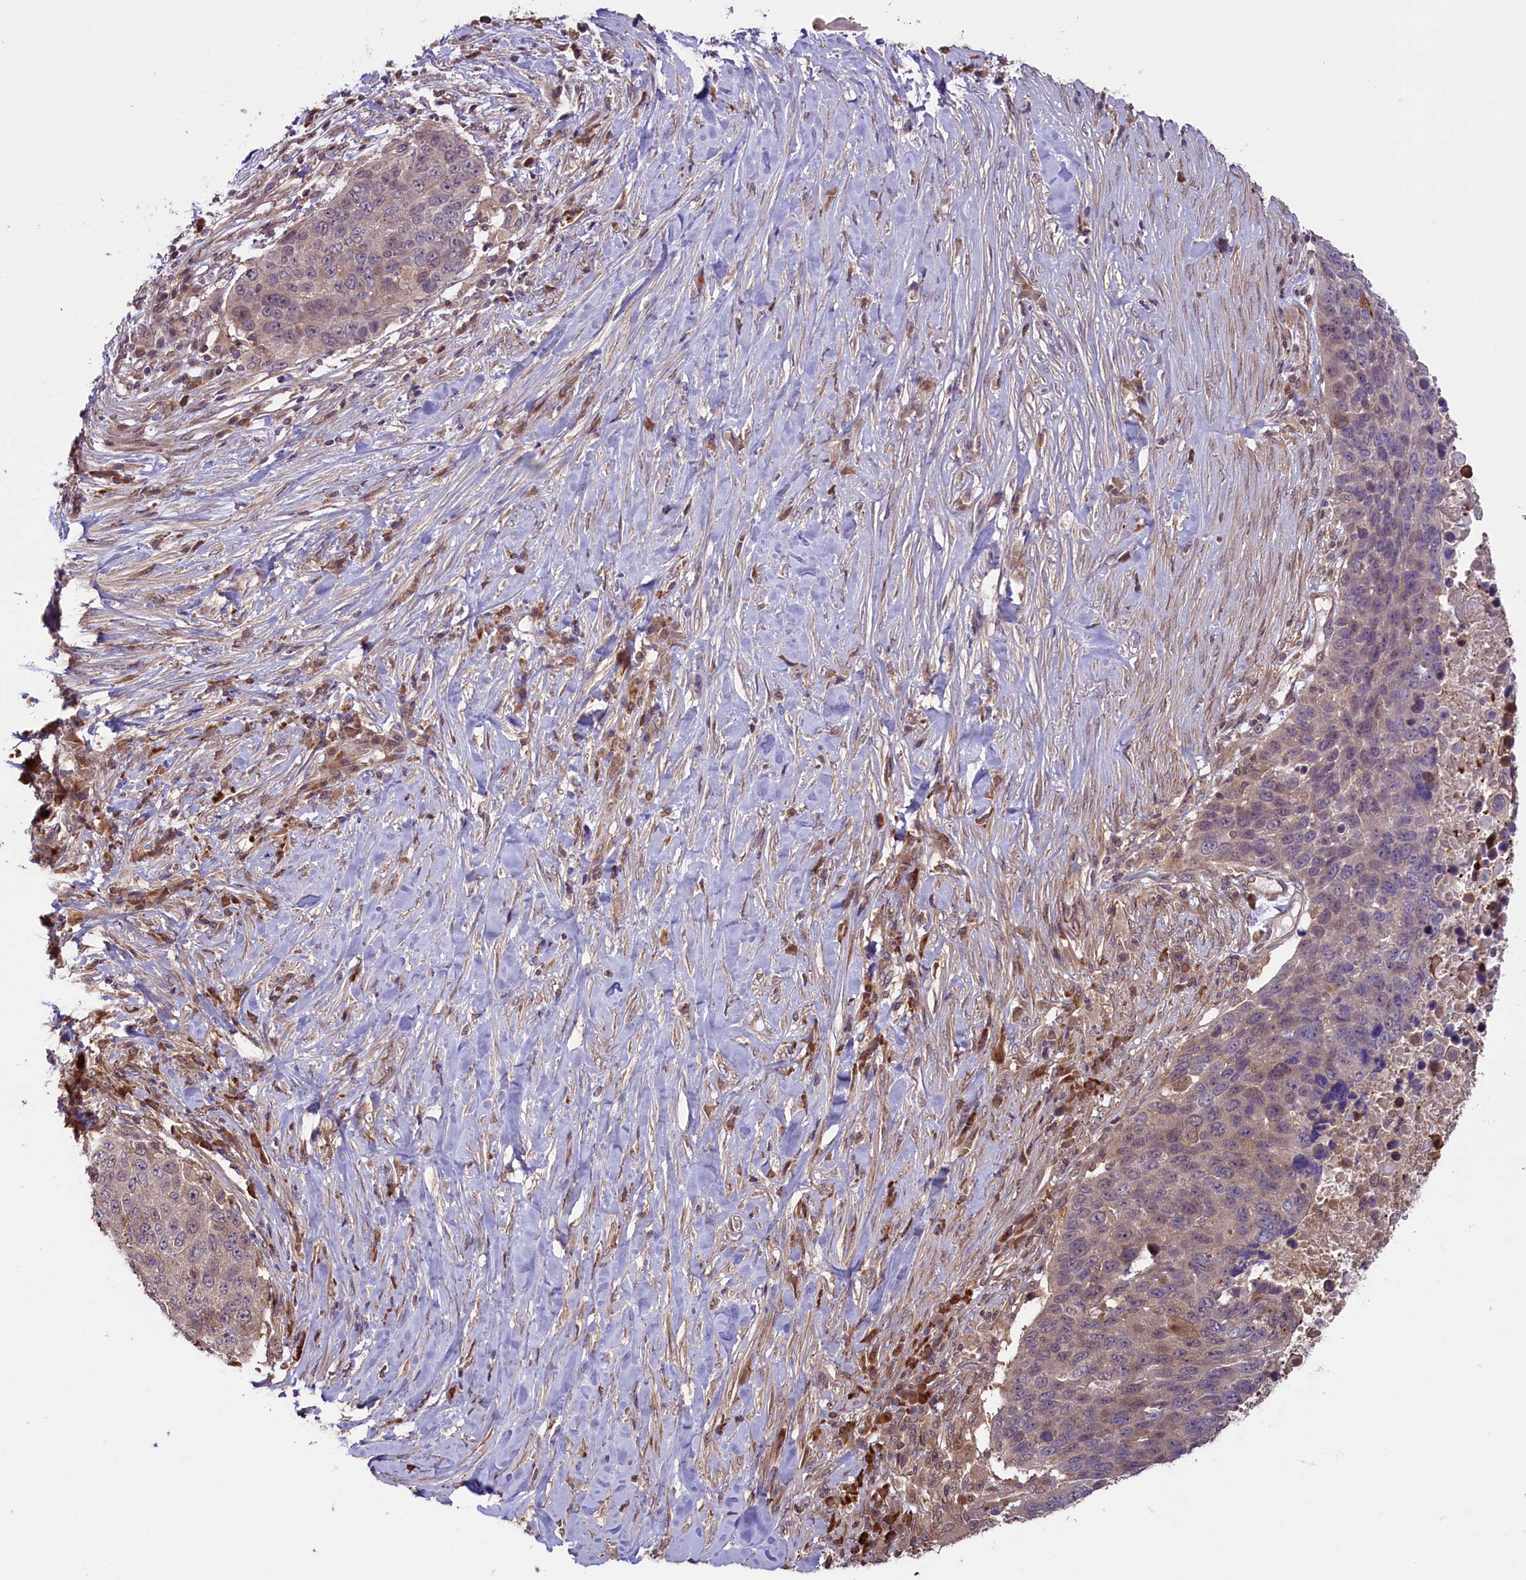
{"staining": {"intensity": "weak", "quantity": "<25%", "location": "cytoplasmic/membranous"}, "tissue": "lung cancer", "cell_type": "Tumor cells", "image_type": "cancer", "snomed": [{"axis": "morphology", "description": "Normal tissue, NOS"}, {"axis": "morphology", "description": "Squamous cell carcinoma, NOS"}, {"axis": "topography", "description": "Lymph node"}, {"axis": "topography", "description": "Lung"}], "caption": "This is a photomicrograph of immunohistochemistry staining of squamous cell carcinoma (lung), which shows no expression in tumor cells.", "gene": "RIC8A", "patient": {"sex": "male", "age": 66}}